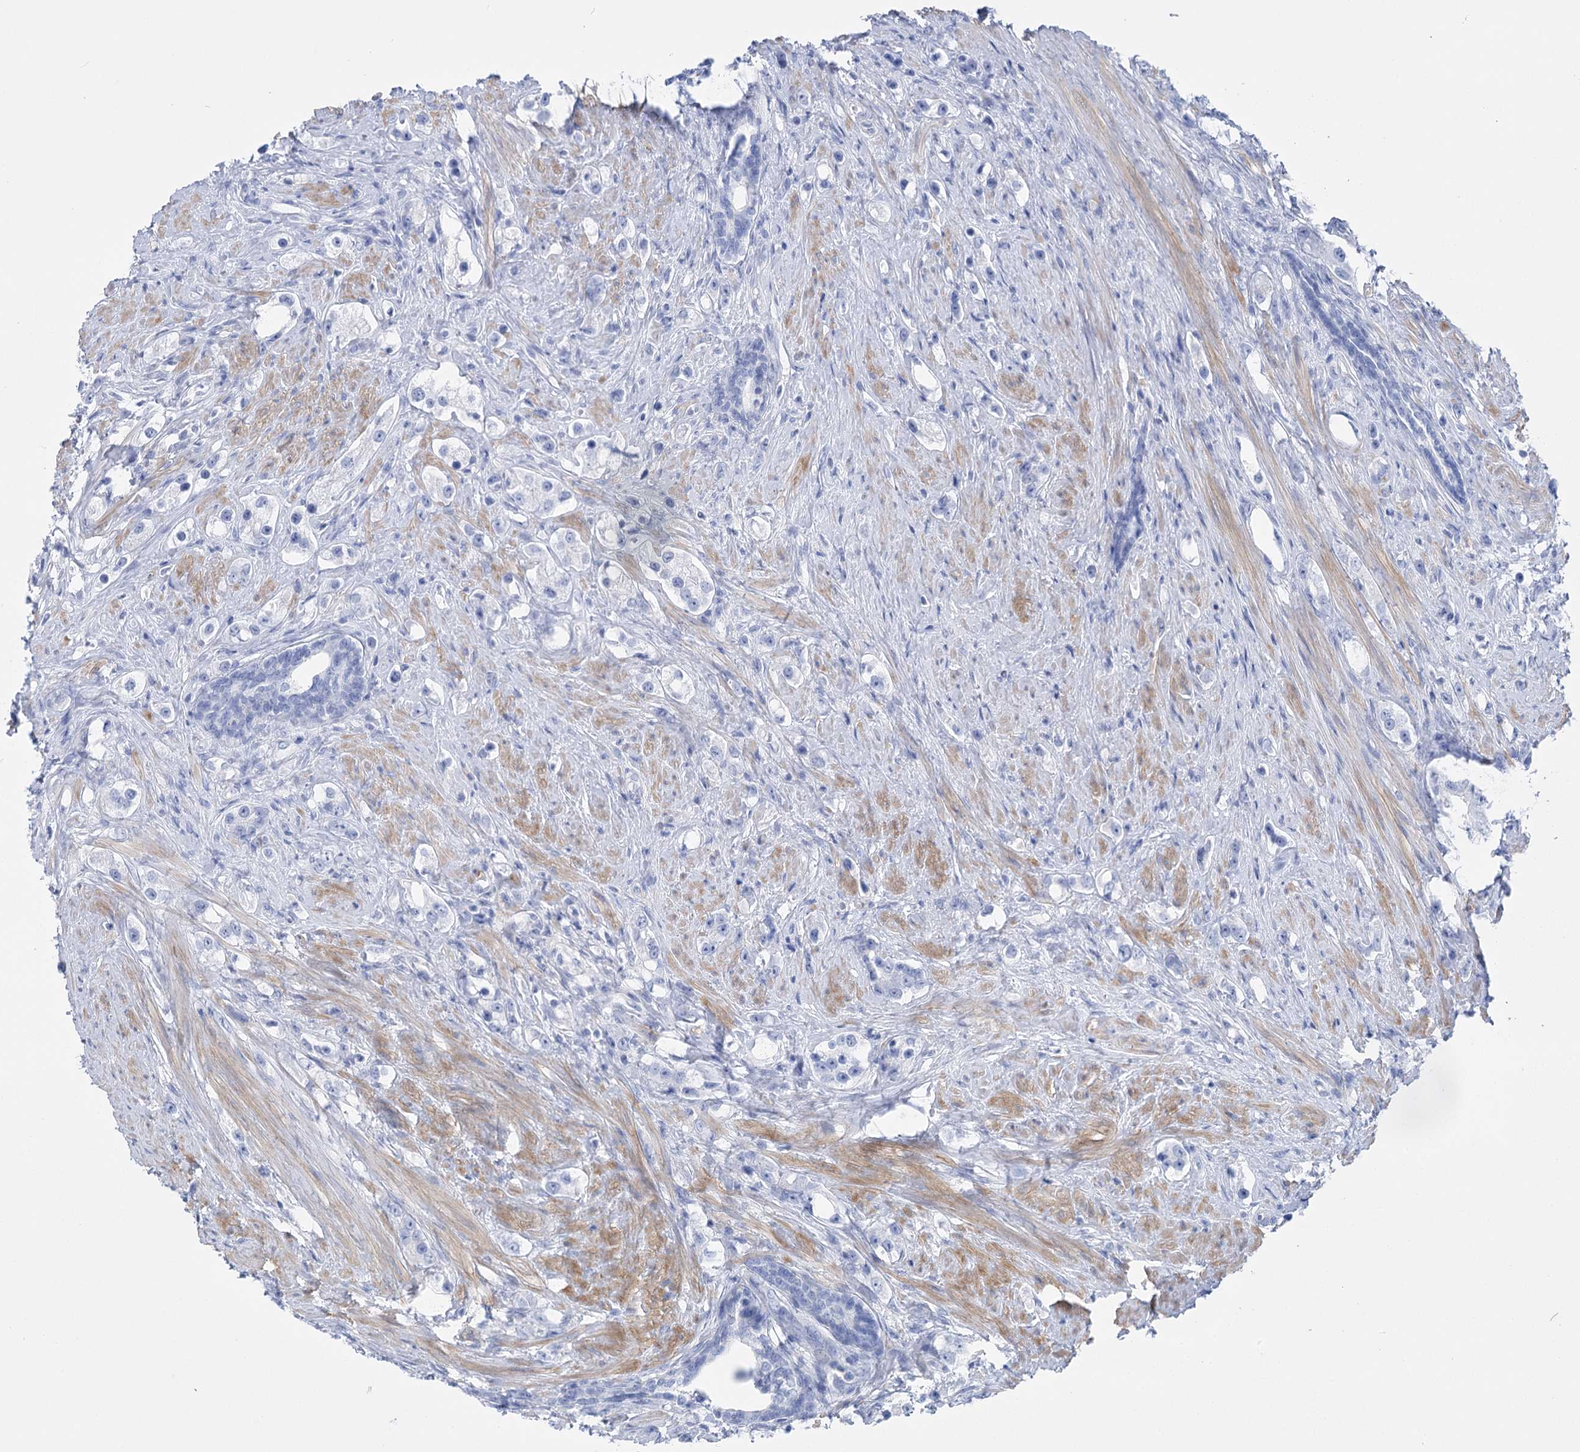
{"staining": {"intensity": "negative", "quantity": "none", "location": "none"}, "tissue": "prostate cancer", "cell_type": "Tumor cells", "image_type": "cancer", "snomed": [{"axis": "morphology", "description": "Adenocarcinoma, High grade"}, {"axis": "topography", "description": "Prostate"}], "caption": "Prostate cancer (adenocarcinoma (high-grade)) was stained to show a protein in brown. There is no significant expression in tumor cells.", "gene": "PCDHA1", "patient": {"sex": "male", "age": 63}}